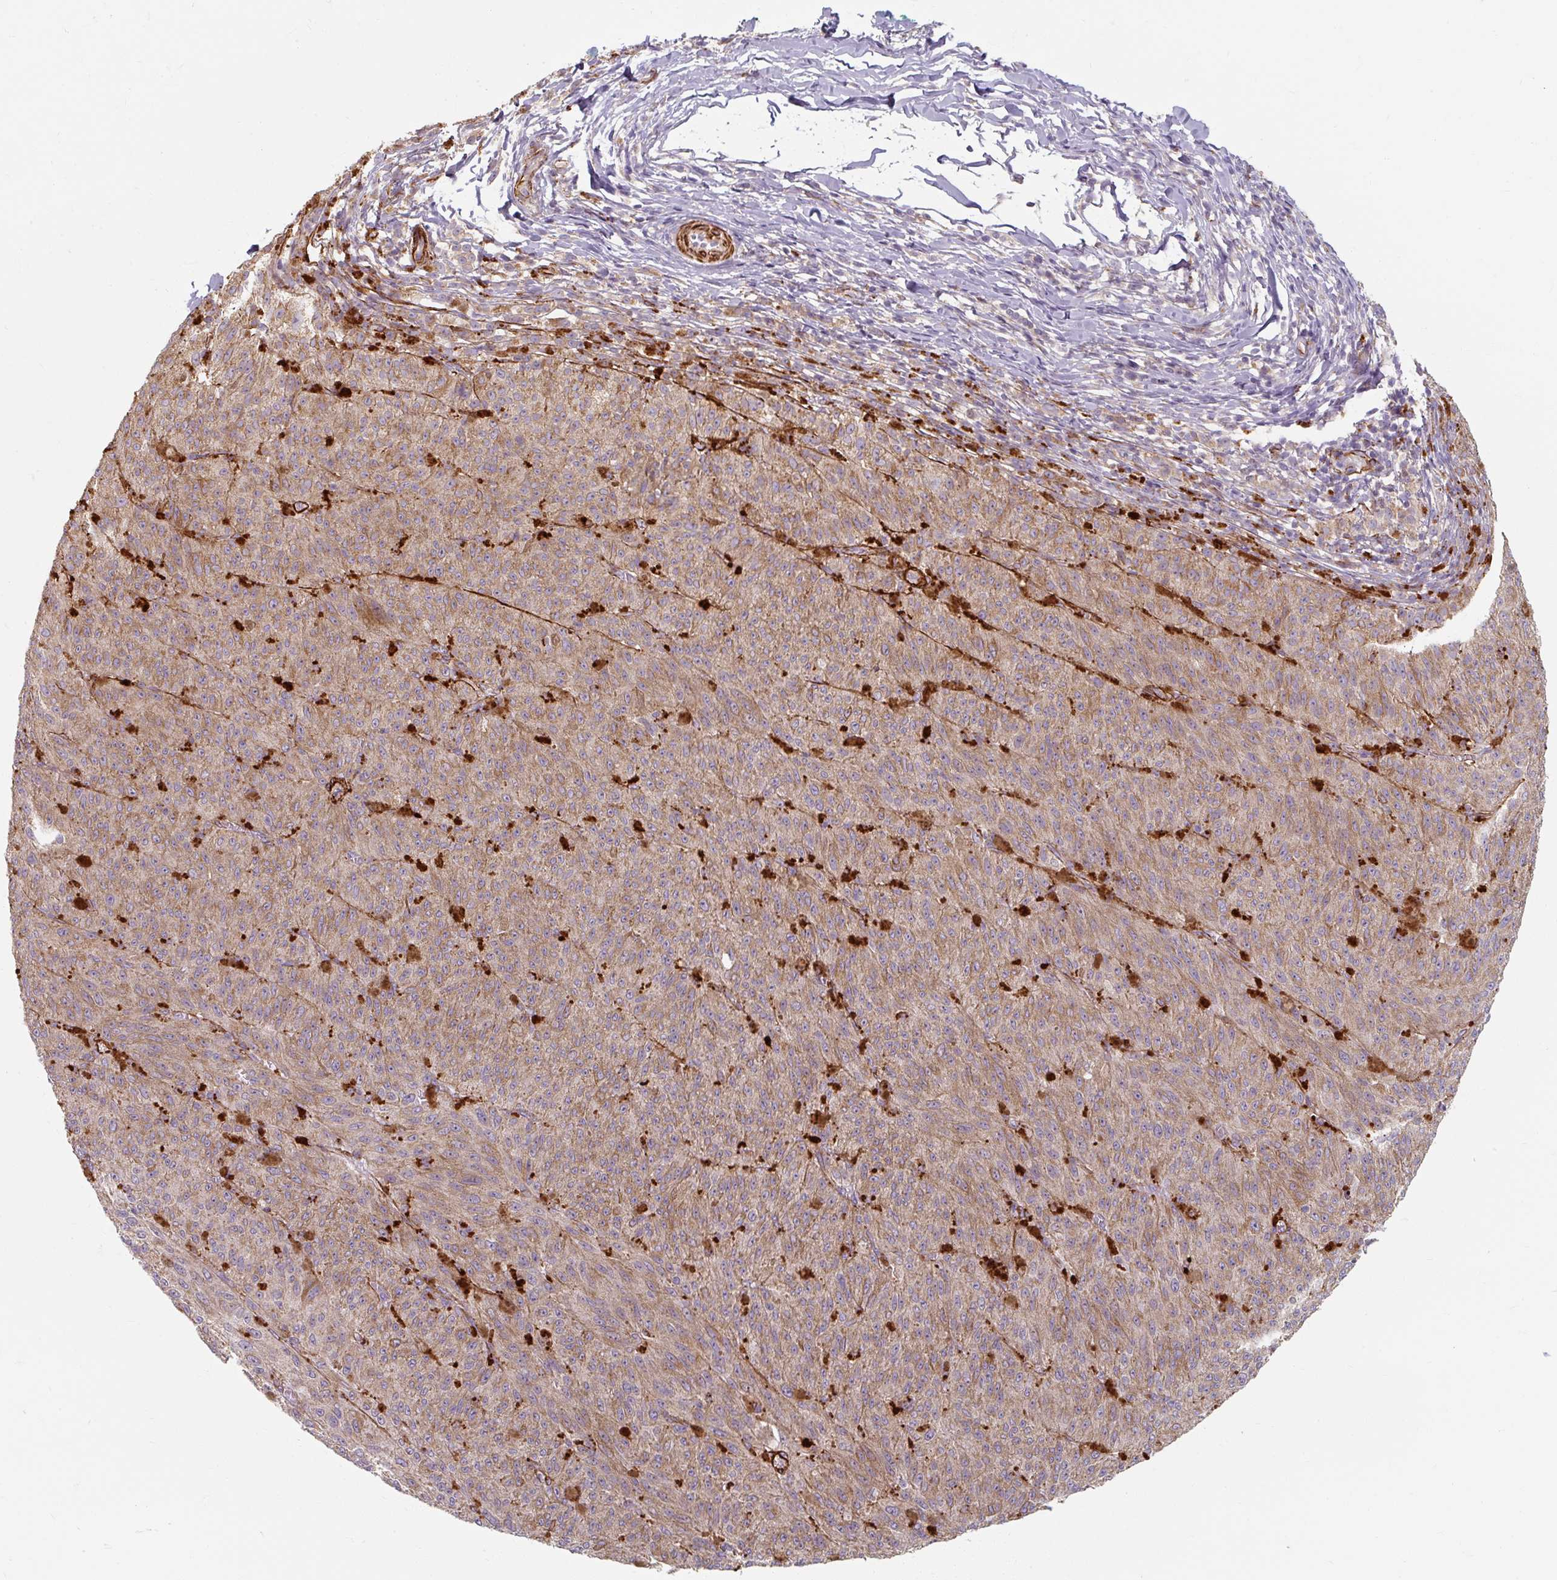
{"staining": {"intensity": "moderate", "quantity": ">75%", "location": "cytoplasmic/membranous"}, "tissue": "melanoma", "cell_type": "Tumor cells", "image_type": "cancer", "snomed": [{"axis": "morphology", "description": "Malignant melanoma, NOS"}, {"axis": "topography", "description": "Skin"}], "caption": "A brown stain labels moderate cytoplasmic/membranous positivity of a protein in melanoma tumor cells.", "gene": "MRPS5", "patient": {"sex": "female", "age": 52}}